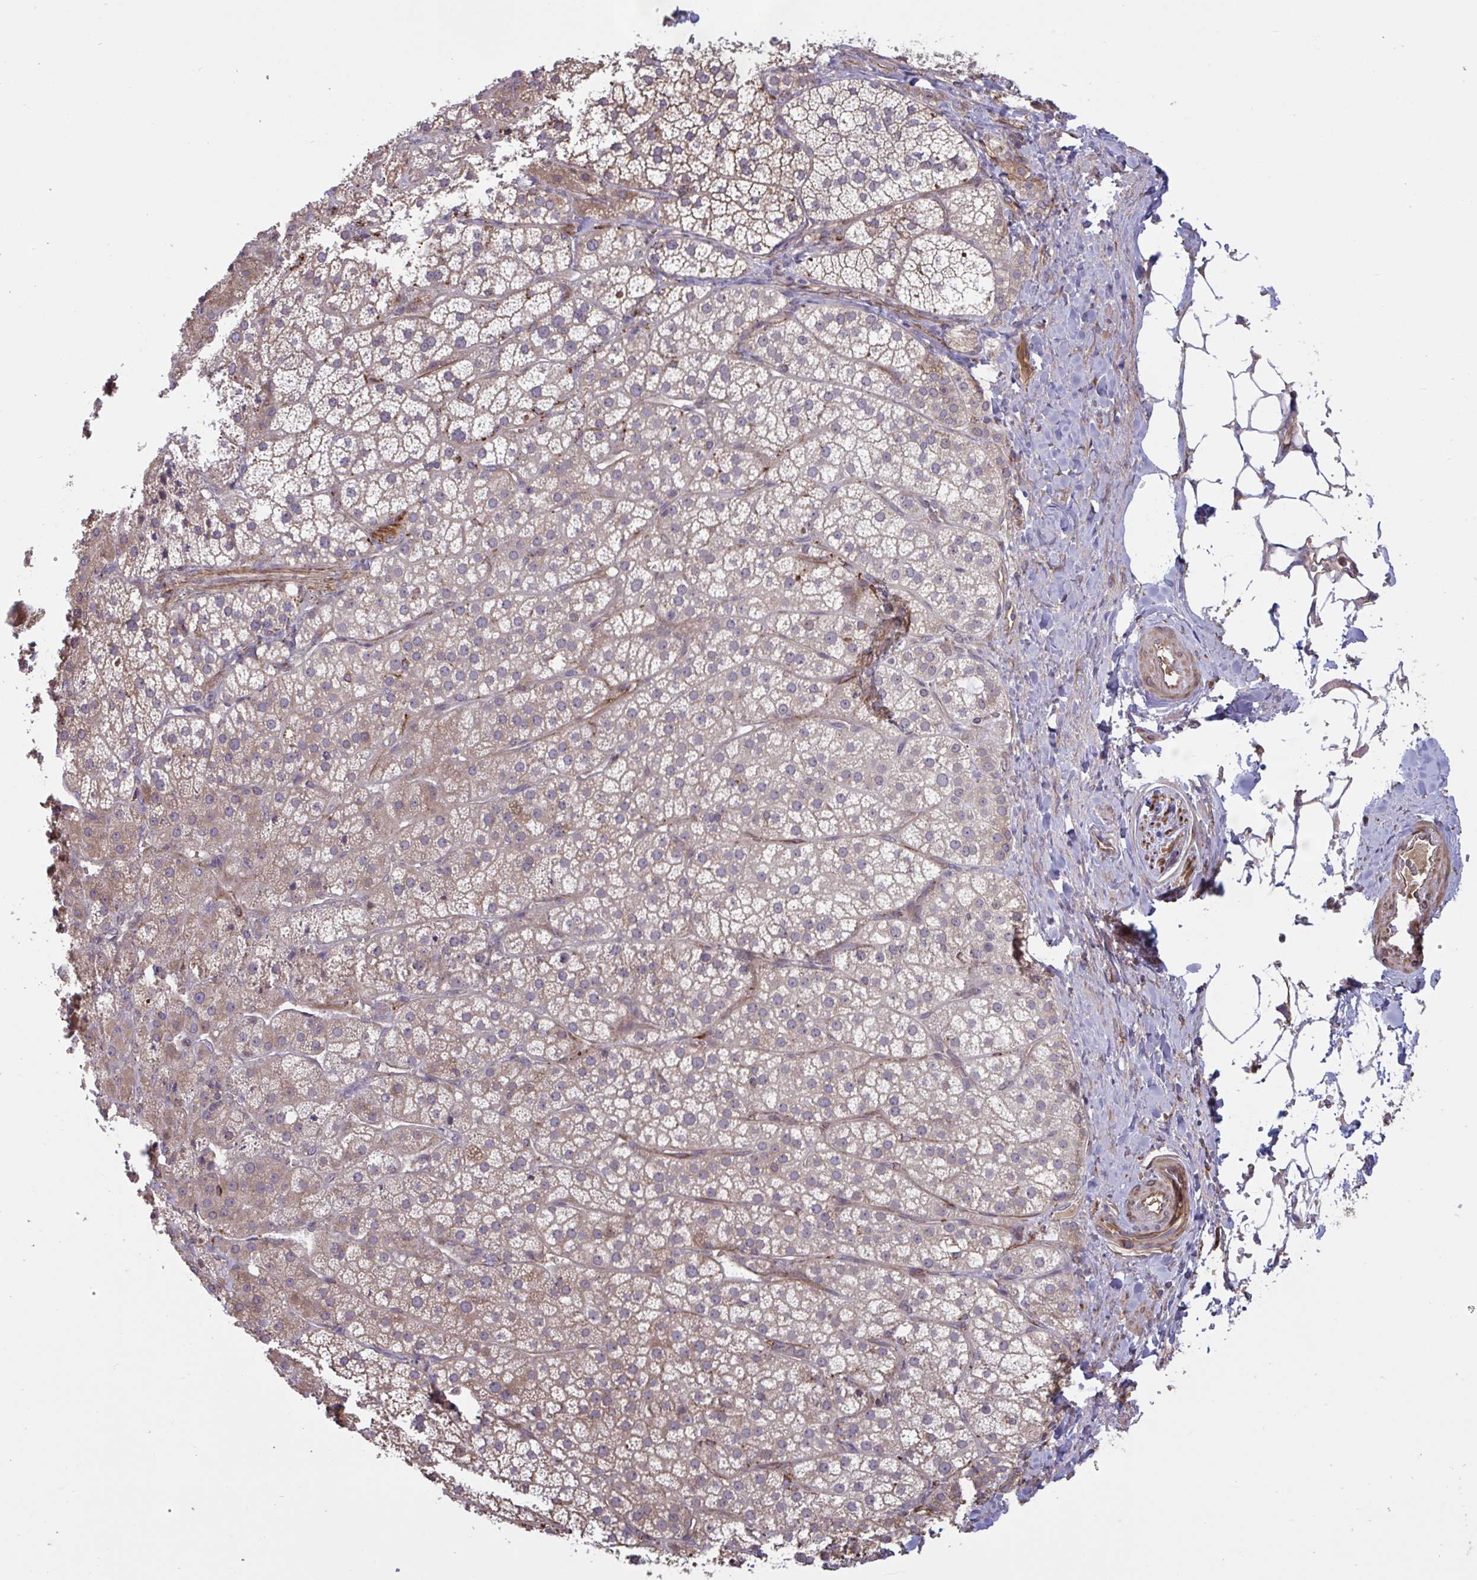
{"staining": {"intensity": "moderate", "quantity": ">75%", "location": "cytoplasmic/membranous"}, "tissue": "adrenal gland", "cell_type": "Glandular cells", "image_type": "normal", "snomed": [{"axis": "morphology", "description": "Normal tissue, NOS"}, {"axis": "topography", "description": "Adrenal gland"}], "caption": "High-power microscopy captured an IHC image of normal adrenal gland, revealing moderate cytoplasmic/membranous staining in approximately >75% of glandular cells.", "gene": "IL1R1", "patient": {"sex": "male", "age": 53}}